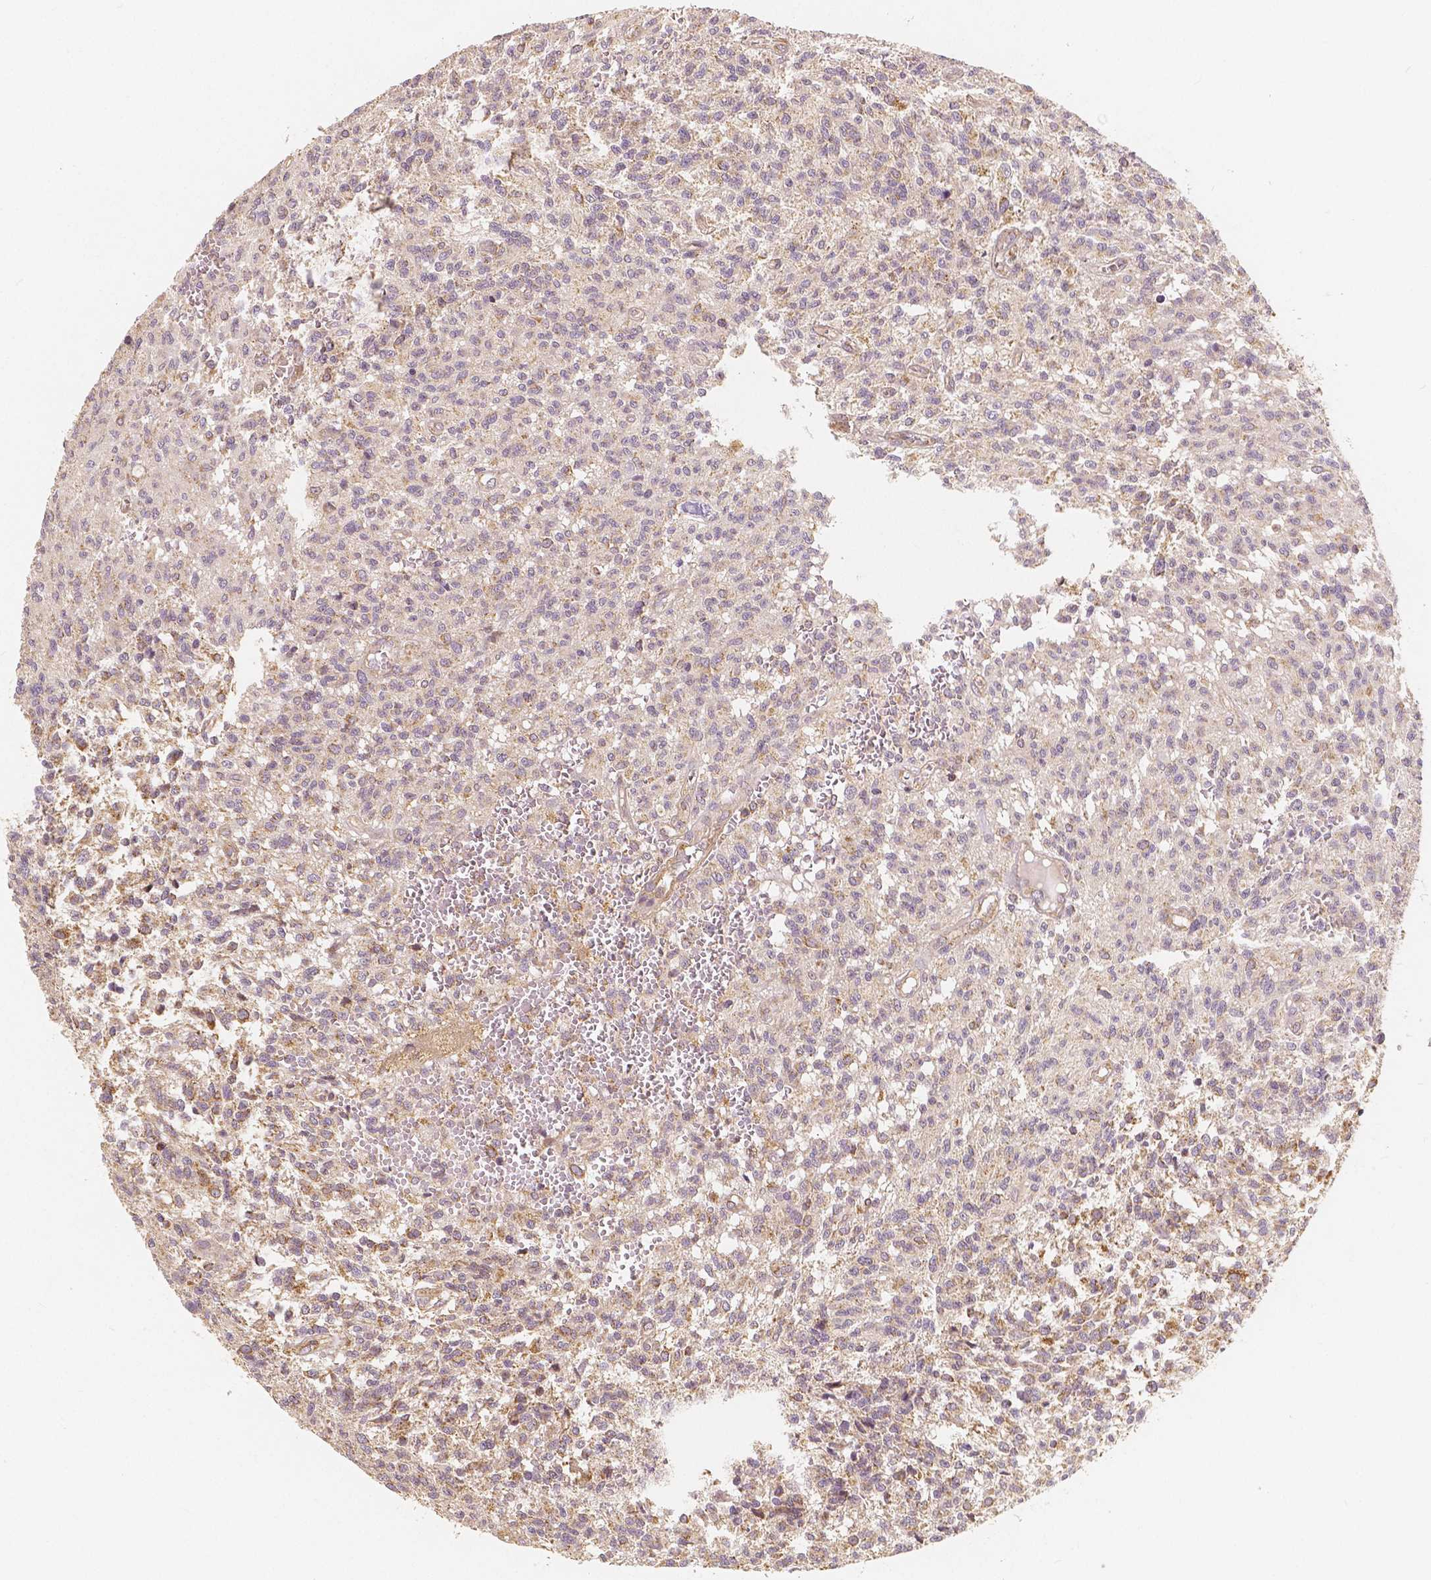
{"staining": {"intensity": "moderate", "quantity": "25%-75%", "location": "cytoplasmic/membranous"}, "tissue": "glioma", "cell_type": "Tumor cells", "image_type": "cancer", "snomed": [{"axis": "morphology", "description": "Glioma, malignant, Low grade"}, {"axis": "topography", "description": "Brain"}], "caption": "Human glioma stained for a protein (brown) reveals moderate cytoplasmic/membranous positive staining in approximately 25%-75% of tumor cells.", "gene": "PEX26", "patient": {"sex": "male", "age": 64}}